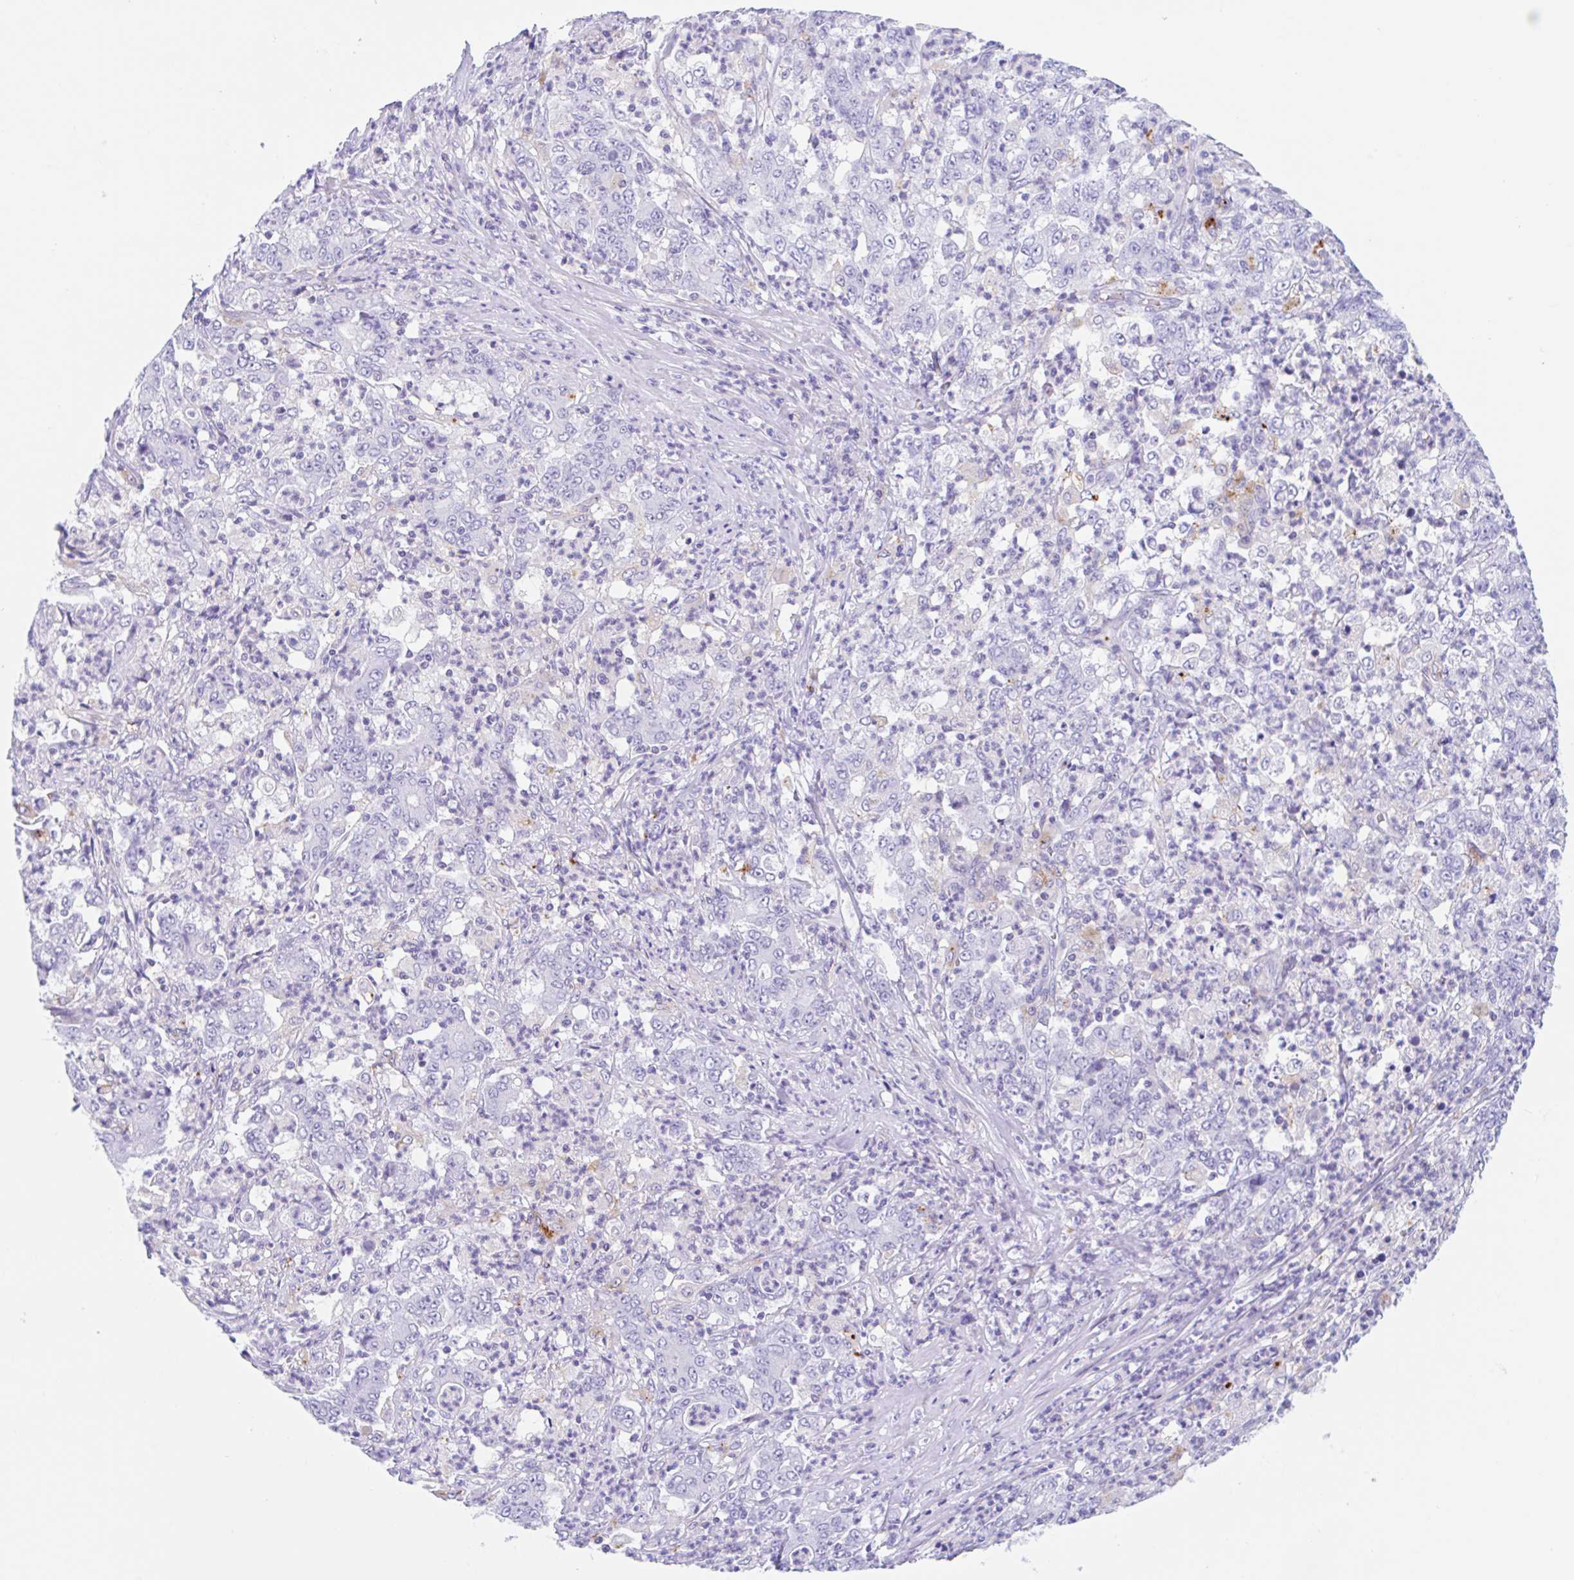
{"staining": {"intensity": "negative", "quantity": "none", "location": "none"}, "tissue": "stomach cancer", "cell_type": "Tumor cells", "image_type": "cancer", "snomed": [{"axis": "morphology", "description": "Adenocarcinoma, NOS"}, {"axis": "topography", "description": "Stomach, lower"}], "caption": "DAB (3,3'-diaminobenzidine) immunohistochemical staining of stomach adenocarcinoma reveals no significant expression in tumor cells.", "gene": "ANKRD9", "patient": {"sex": "female", "age": 71}}